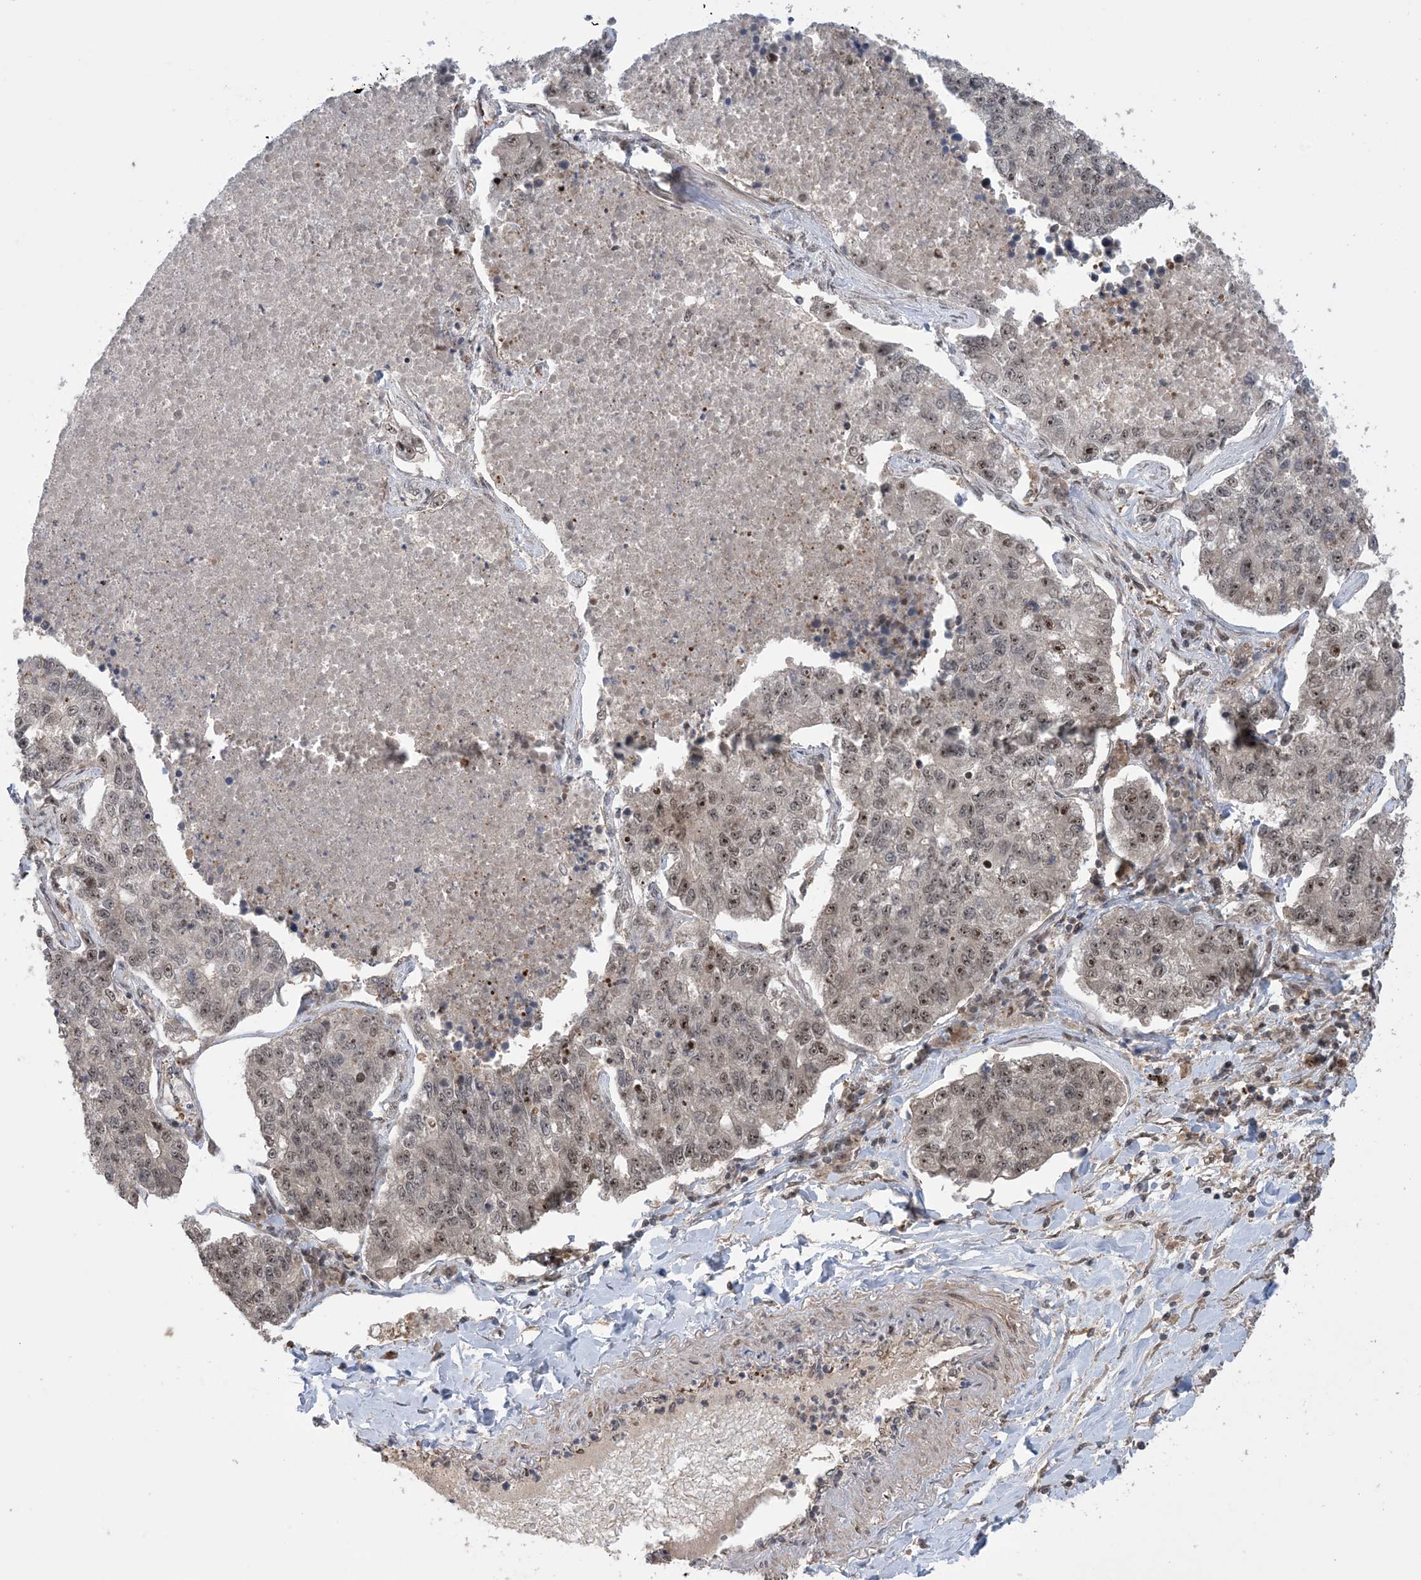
{"staining": {"intensity": "moderate", "quantity": "25%-75%", "location": "nuclear"}, "tissue": "lung cancer", "cell_type": "Tumor cells", "image_type": "cancer", "snomed": [{"axis": "morphology", "description": "Adenocarcinoma, NOS"}, {"axis": "topography", "description": "Lung"}], "caption": "Protein expression analysis of human lung adenocarcinoma reveals moderate nuclear expression in about 25%-75% of tumor cells.", "gene": "ZNF710", "patient": {"sex": "male", "age": 49}}